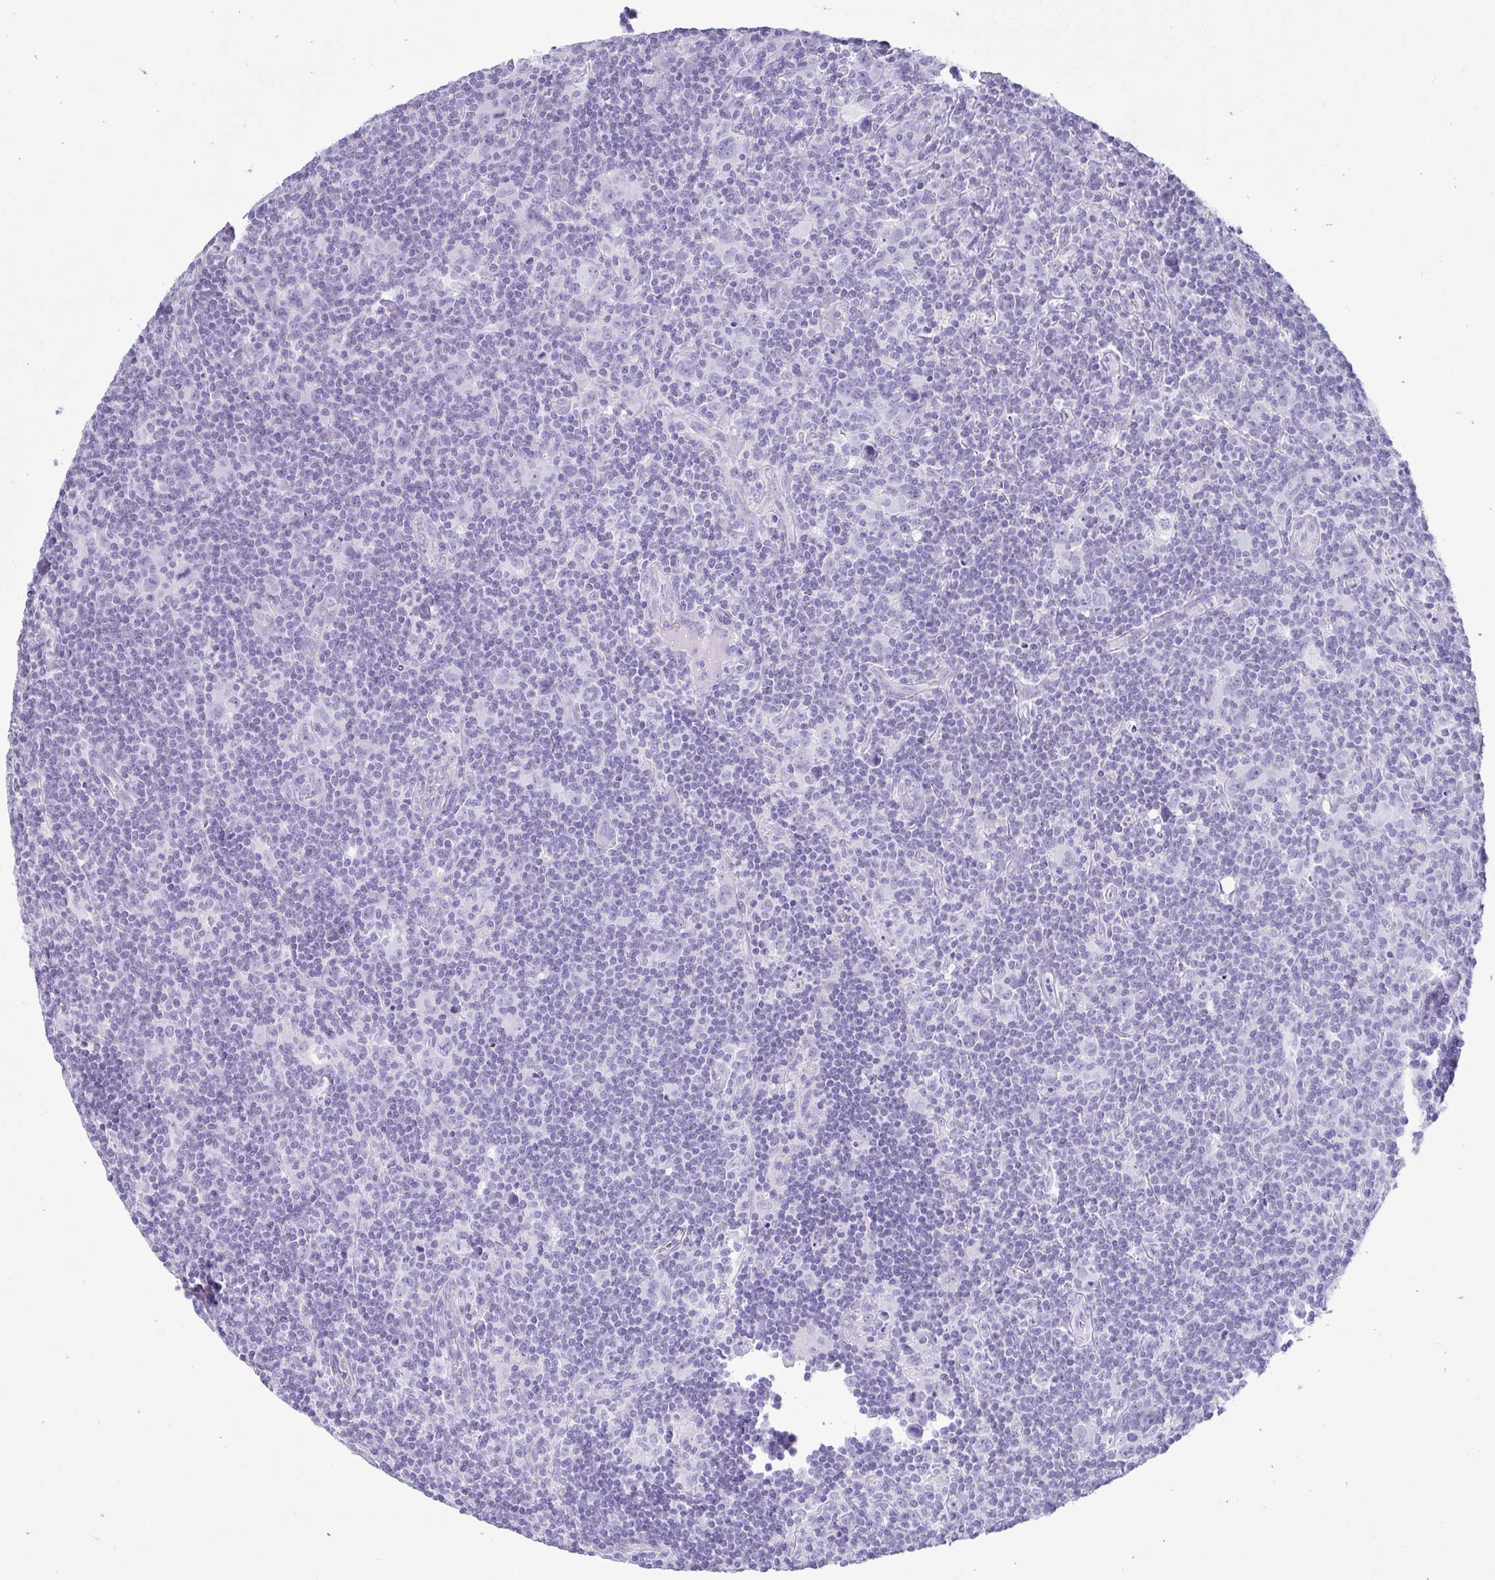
{"staining": {"intensity": "negative", "quantity": "none", "location": "none"}, "tissue": "lymphoma", "cell_type": "Tumor cells", "image_type": "cancer", "snomed": [{"axis": "morphology", "description": "Hodgkin's disease, NOS"}, {"axis": "topography", "description": "Lymph node"}], "caption": "Immunohistochemistry photomicrograph of neoplastic tissue: lymphoma stained with DAB (3,3'-diaminobenzidine) demonstrates no significant protein staining in tumor cells.", "gene": "RASL10A", "patient": {"sex": "female", "age": 18}}